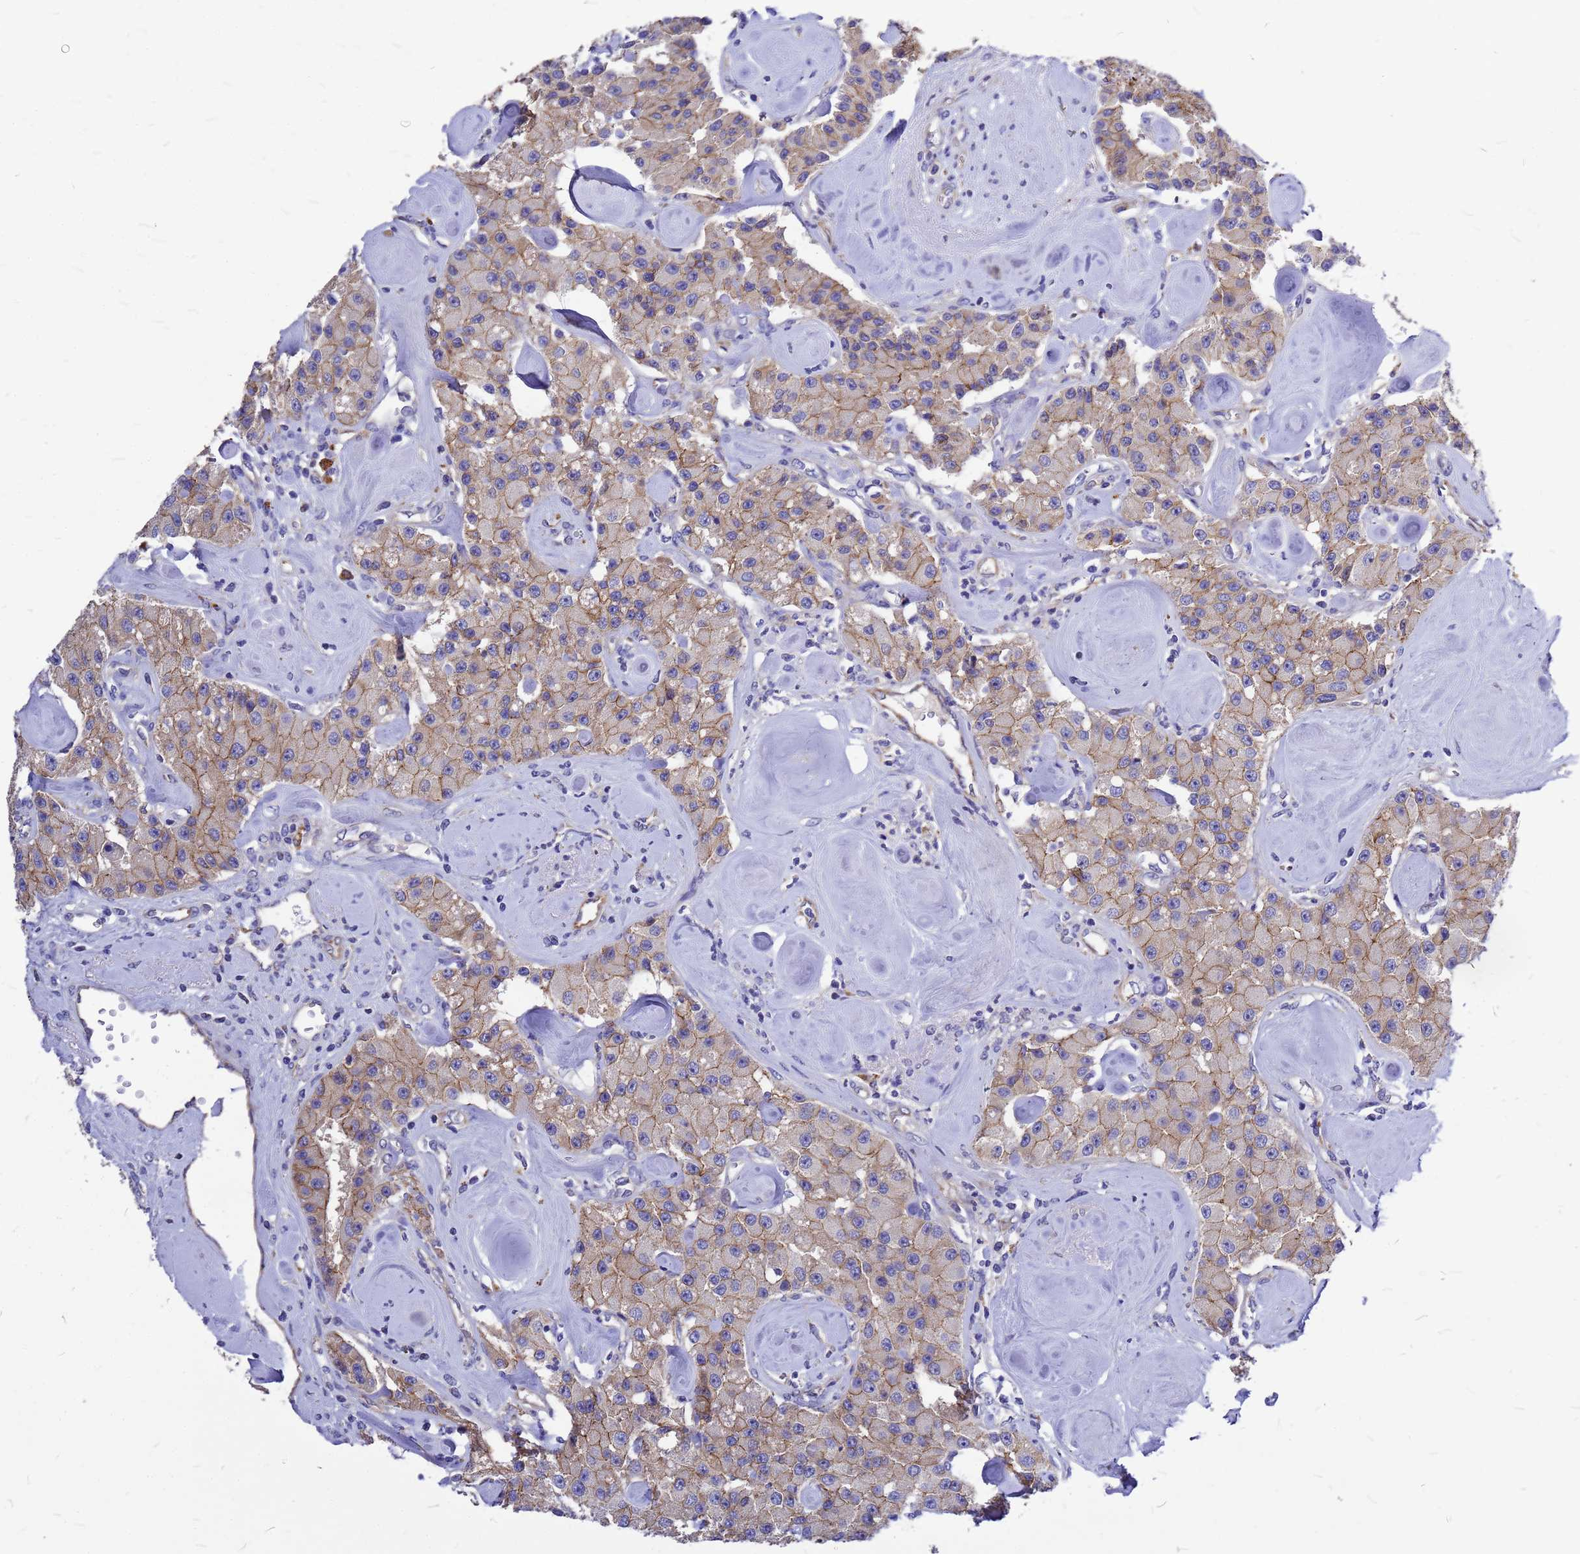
{"staining": {"intensity": "moderate", "quantity": "25%-75%", "location": "cytoplasmic/membranous"}, "tissue": "carcinoid", "cell_type": "Tumor cells", "image_type": "cancer", "snomed": [{"axis": "morphology", "description": "Carcinoid, malignant, NOS"}, {"axis": "topography", "description": "Pancreas"}], "caption": "Immunohistochemical staining of human malignant carcinoid exhibits moderate cytoplasmic/membranous protein positivity in about 25%-75% of tumor cells.", "gene": "FBXW5", "patient": {"sex": "male", "age": 41}}